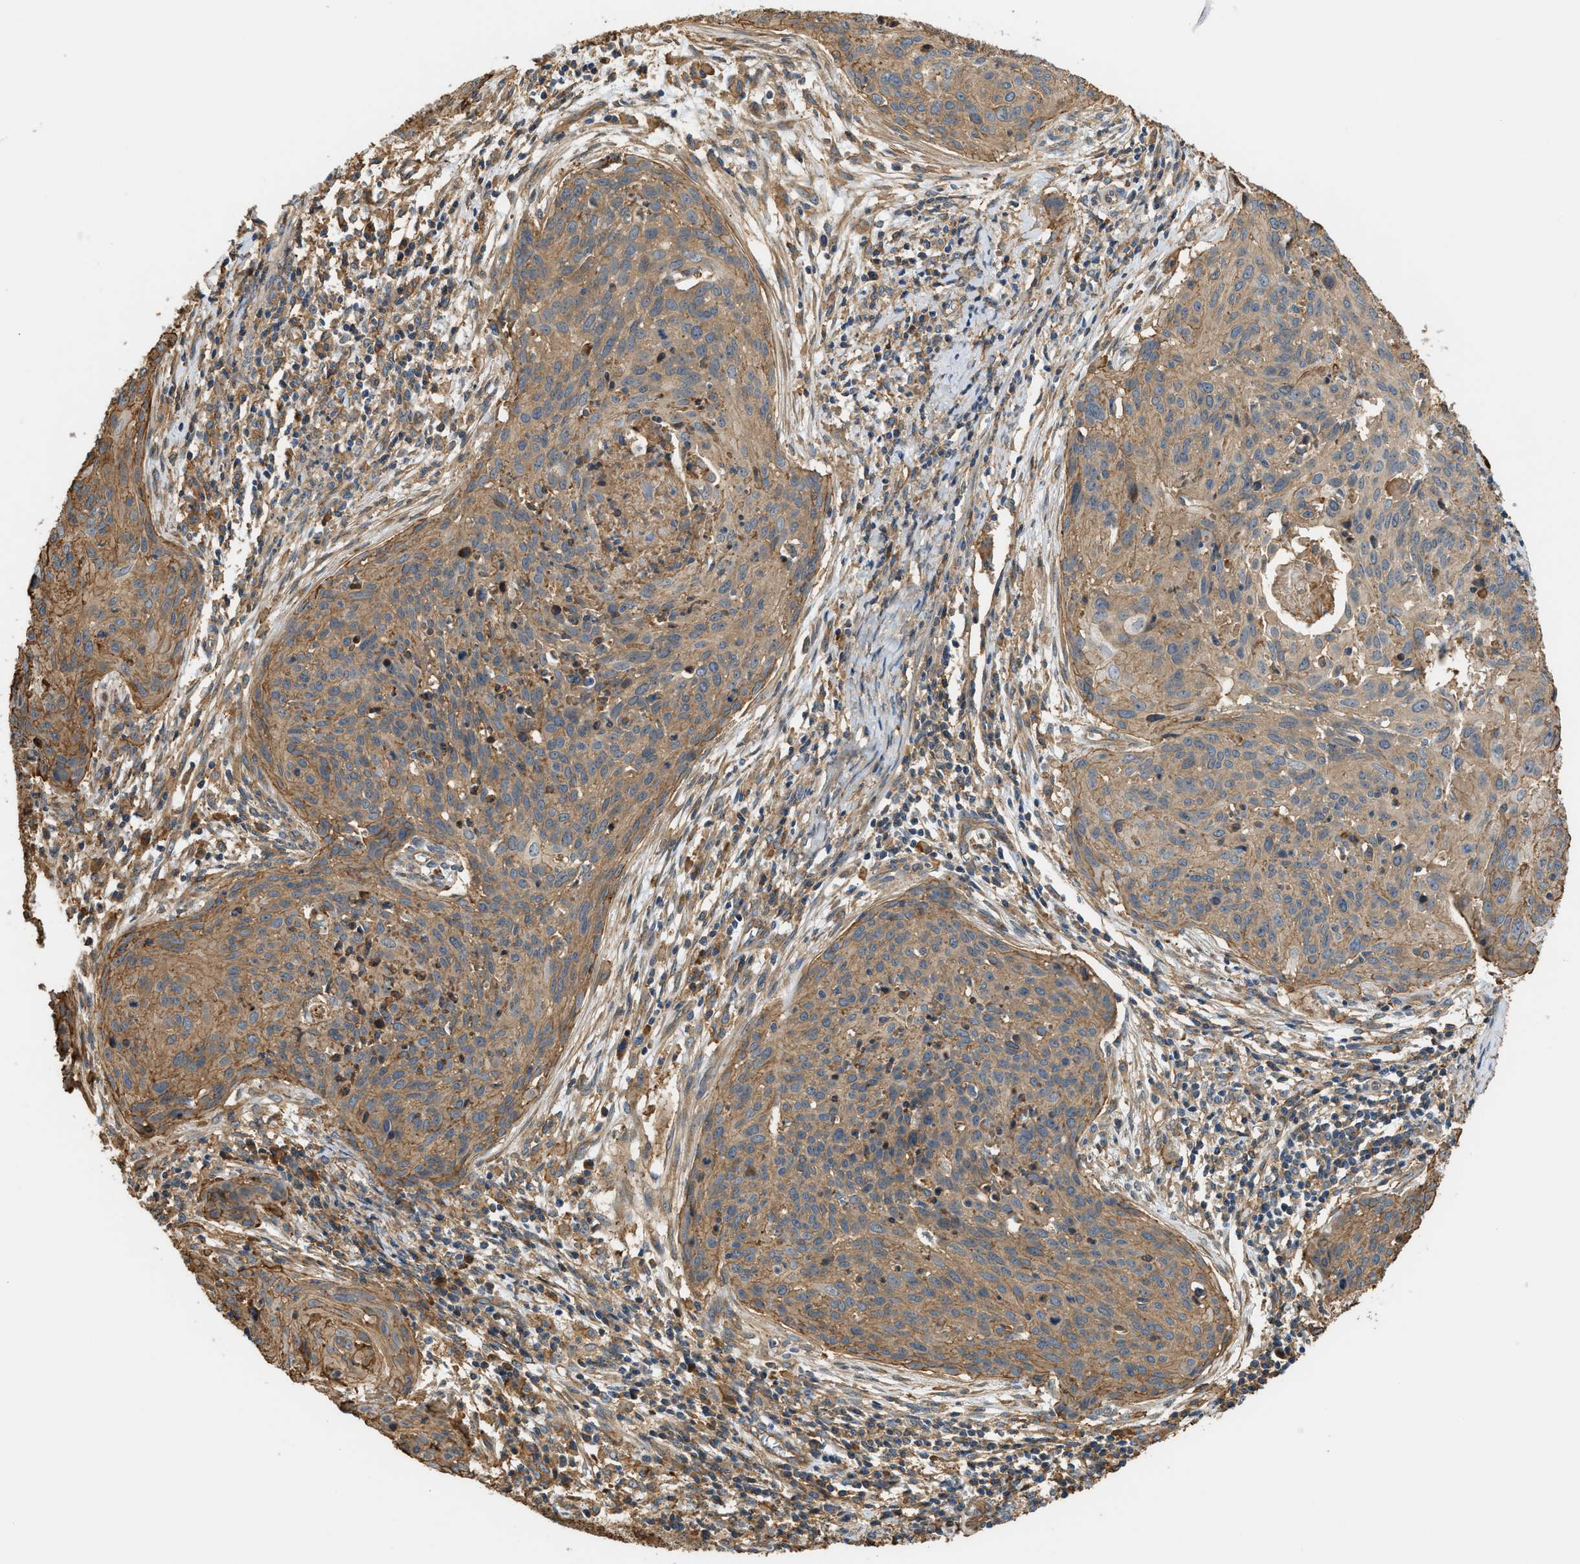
{"staining": {"intensity": "moderate", "quantity": ">75%", "location": "cytoplasmic/membranous"}, "tissue": "cervical cancer", "cell_type": "Tumor cells", "image_type": "cancer", "snomed": [{"axis": "morphology", "description": "Squamous cell carcinoma, NOS"}, {"axis": "topography", "description": "Cervix"}], "caption": "A brown stain labels moderate cytoplasmic/membranous staining of a protein in cervical squamous cell carcinoma tumor cells.", "gene": "DDHD2", "patient": {"sex": "female", "age": 38}}